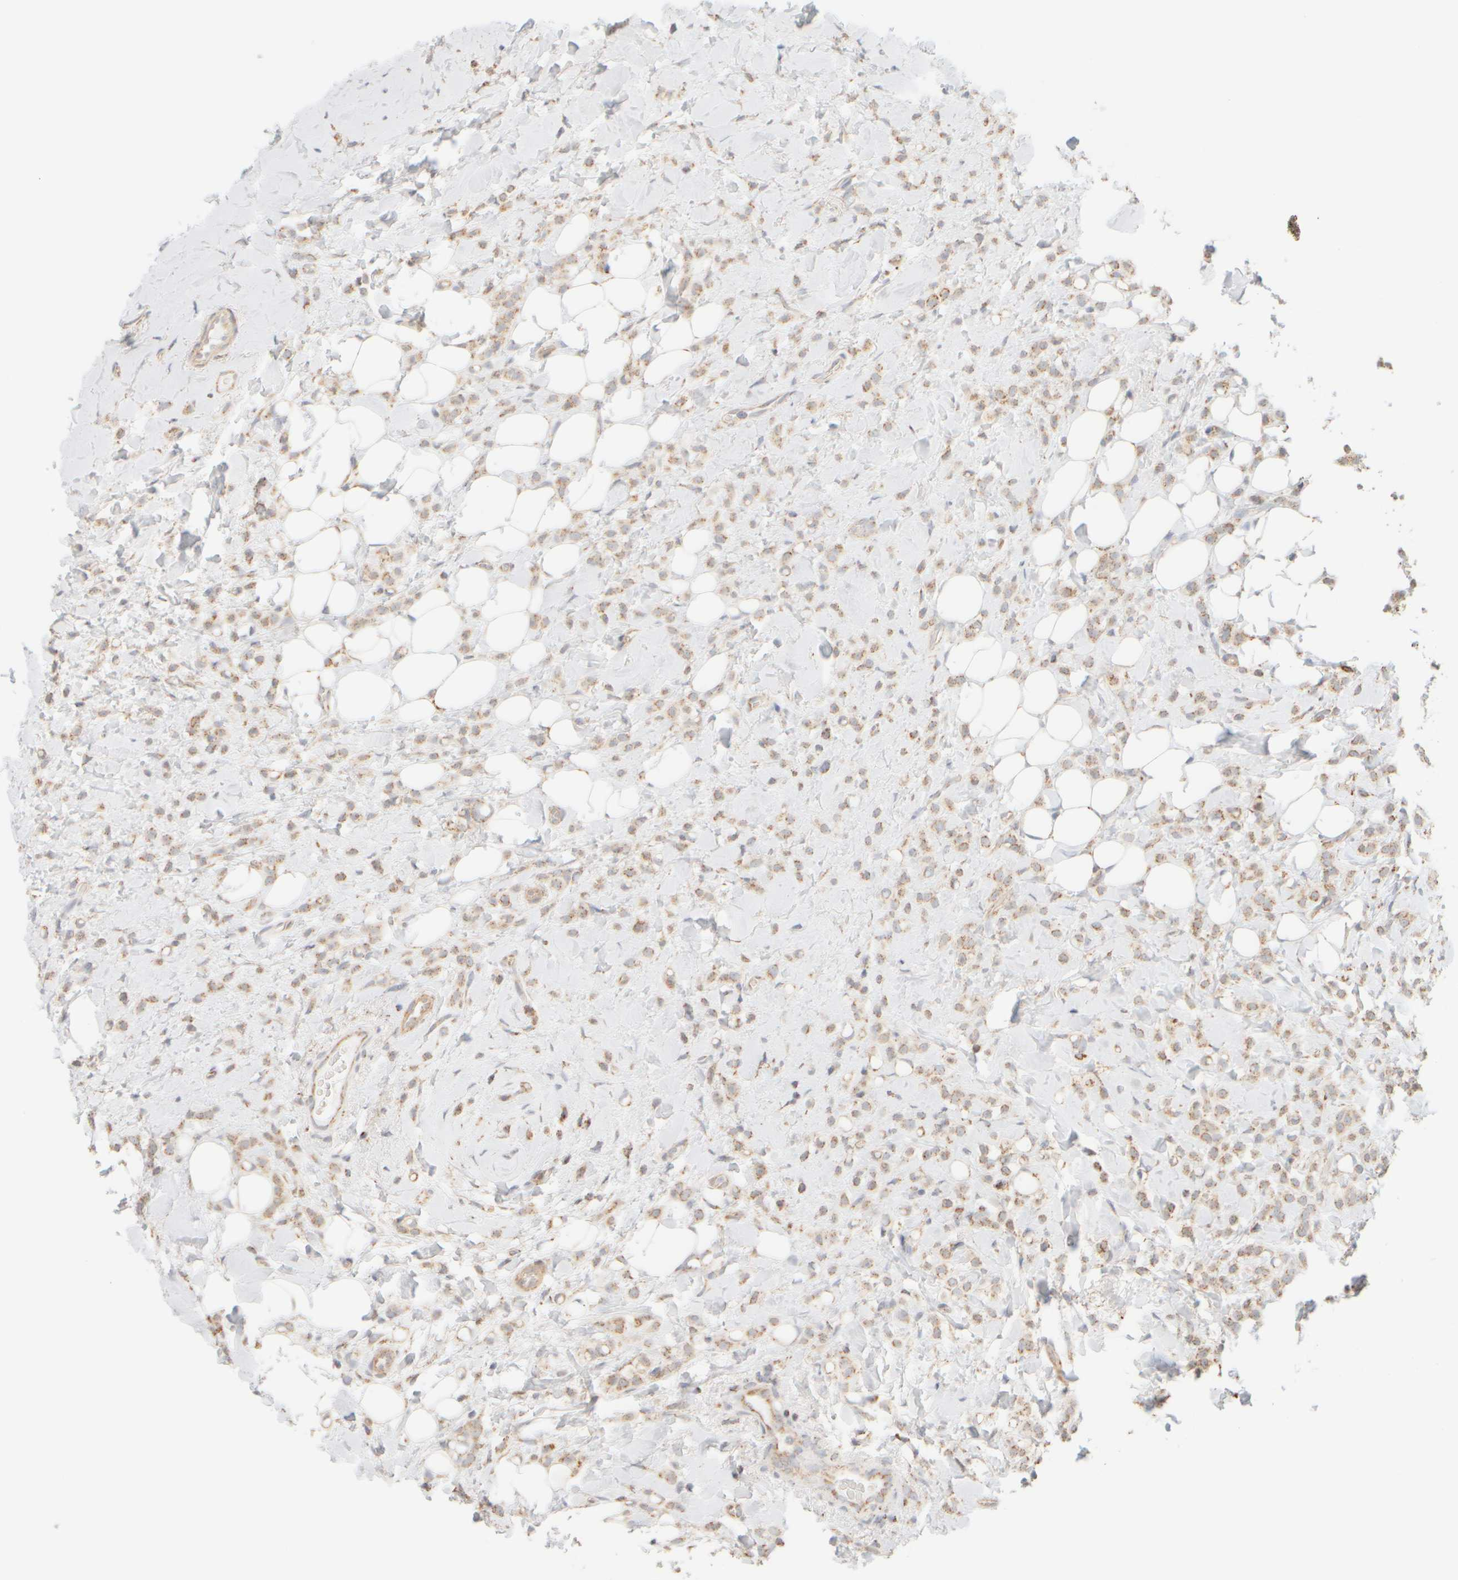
{"staining": {"intensity": "moderate", "quantity": ">75%", "location": "cytoplasmic/membranous"}, "tissue": "breast cancer", "cell_type": "Tumor cells", "image_type": "cancer", "snomed": [{"axis": "morphology", "description": "Normal tissue, NOS"}, {"axis": "morphology", "description": "Lobular carcinoma"}, {"axis": "topography", "description": "Breast"}], "caption": "Immunohistochemical staining of breast cancer (lobular carcinoma) exhibits medium levels of moderate cytoplasmic/membranous protein staining in about >75% of tumor cells.", "gene": "APBB2", "patient": {"sex": "female", "age": 50}}